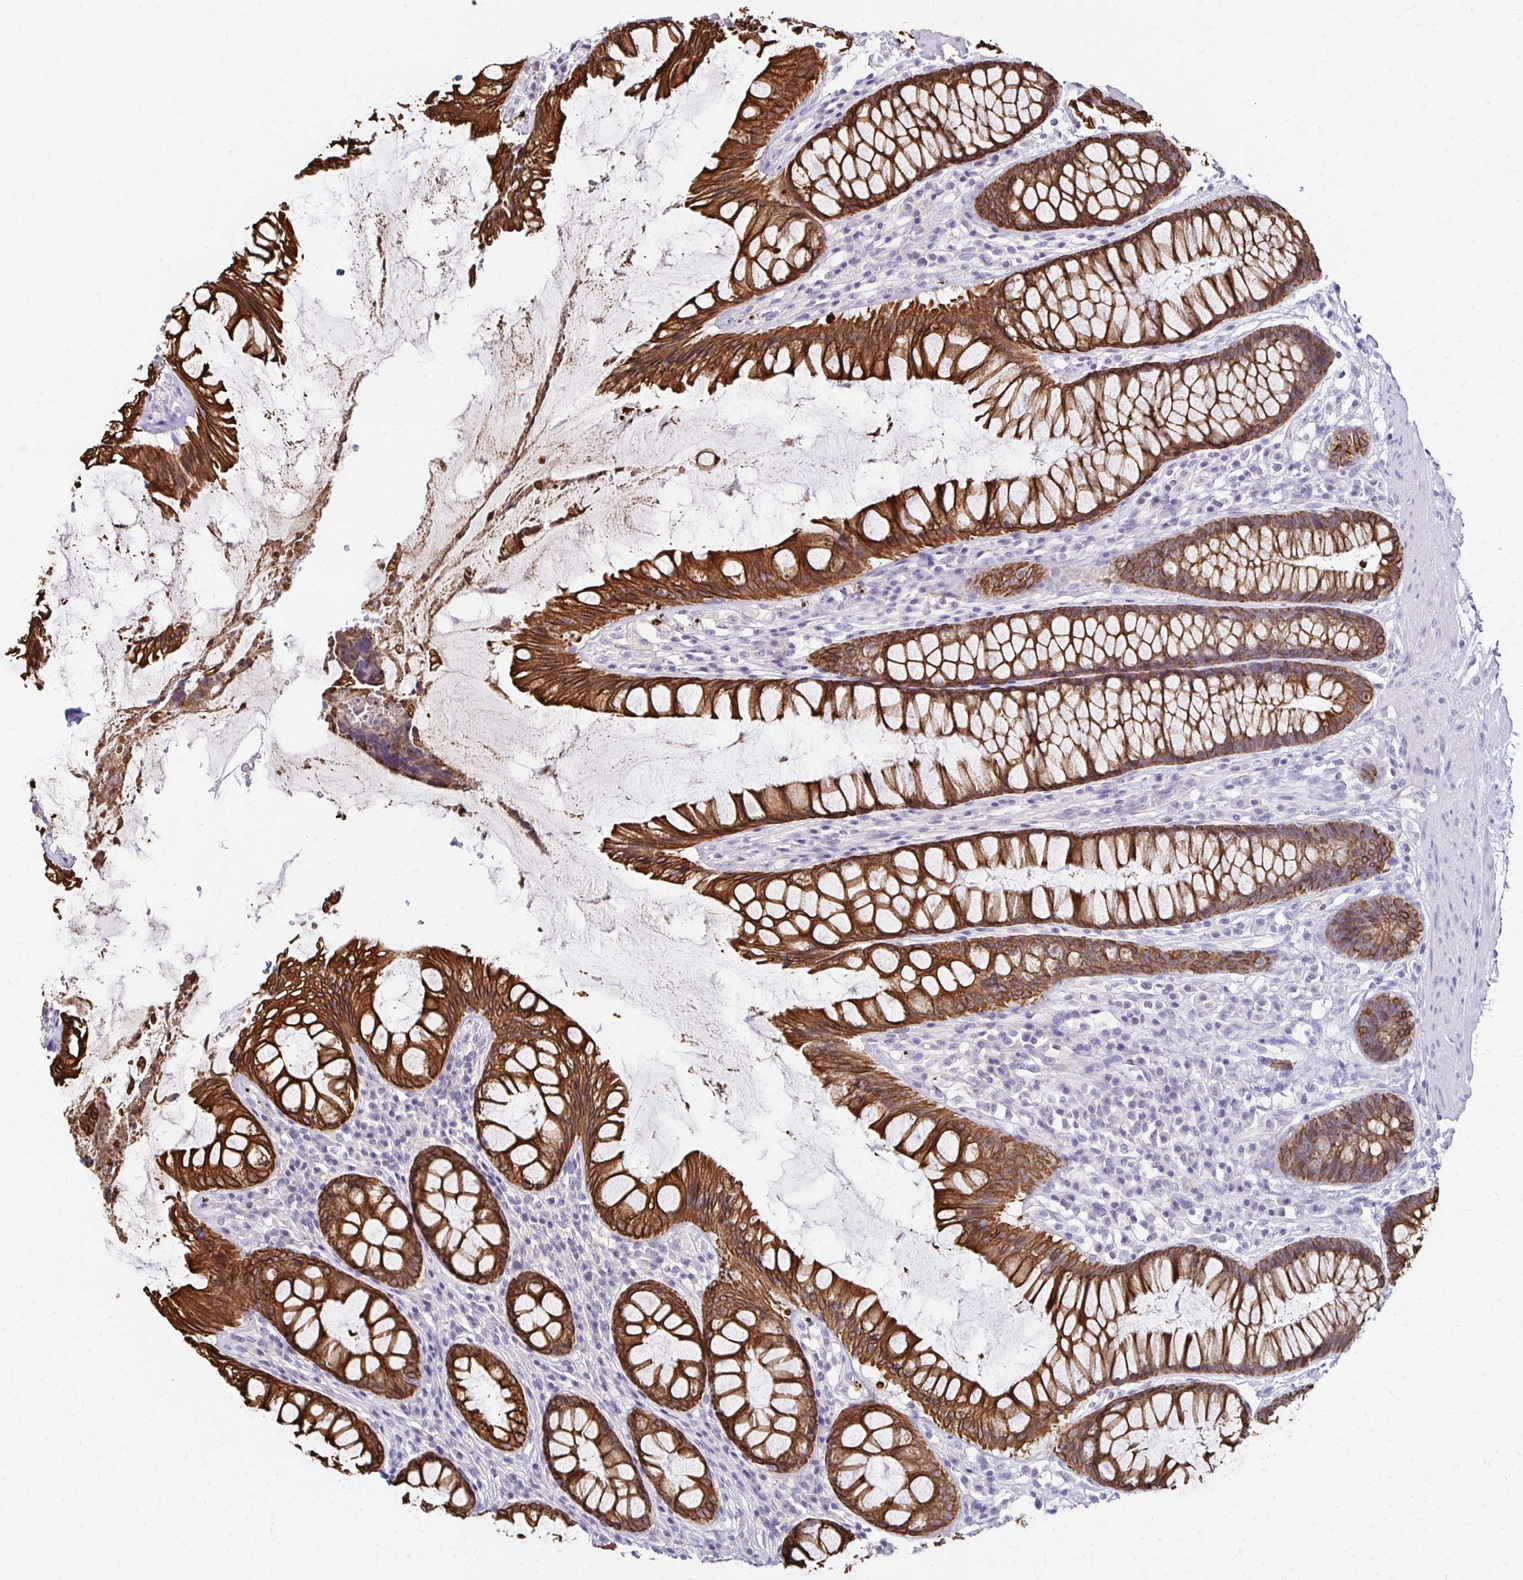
{"staining": {"intensity": "strong", "quantity": ">75%", "location": "cytoplasmic/membranous"}, "tissue": "rectum", "cell_type": "Glandular cells", "image_type": "normal", "snomed": [{"axis": "morphology", "description": "Normal tissue, NOS"}, {"axis": "topography", "description": "Rectum"}], "caption": "A micrograph showing strong cytoplasmic/membranous expression in approximately >75% of glandular cells in unremarkable rectum, as visualized by brown immunohistochemical staining.", "gene": "C1QTNF2", "patient": {"sex": "male", "age": 72}}